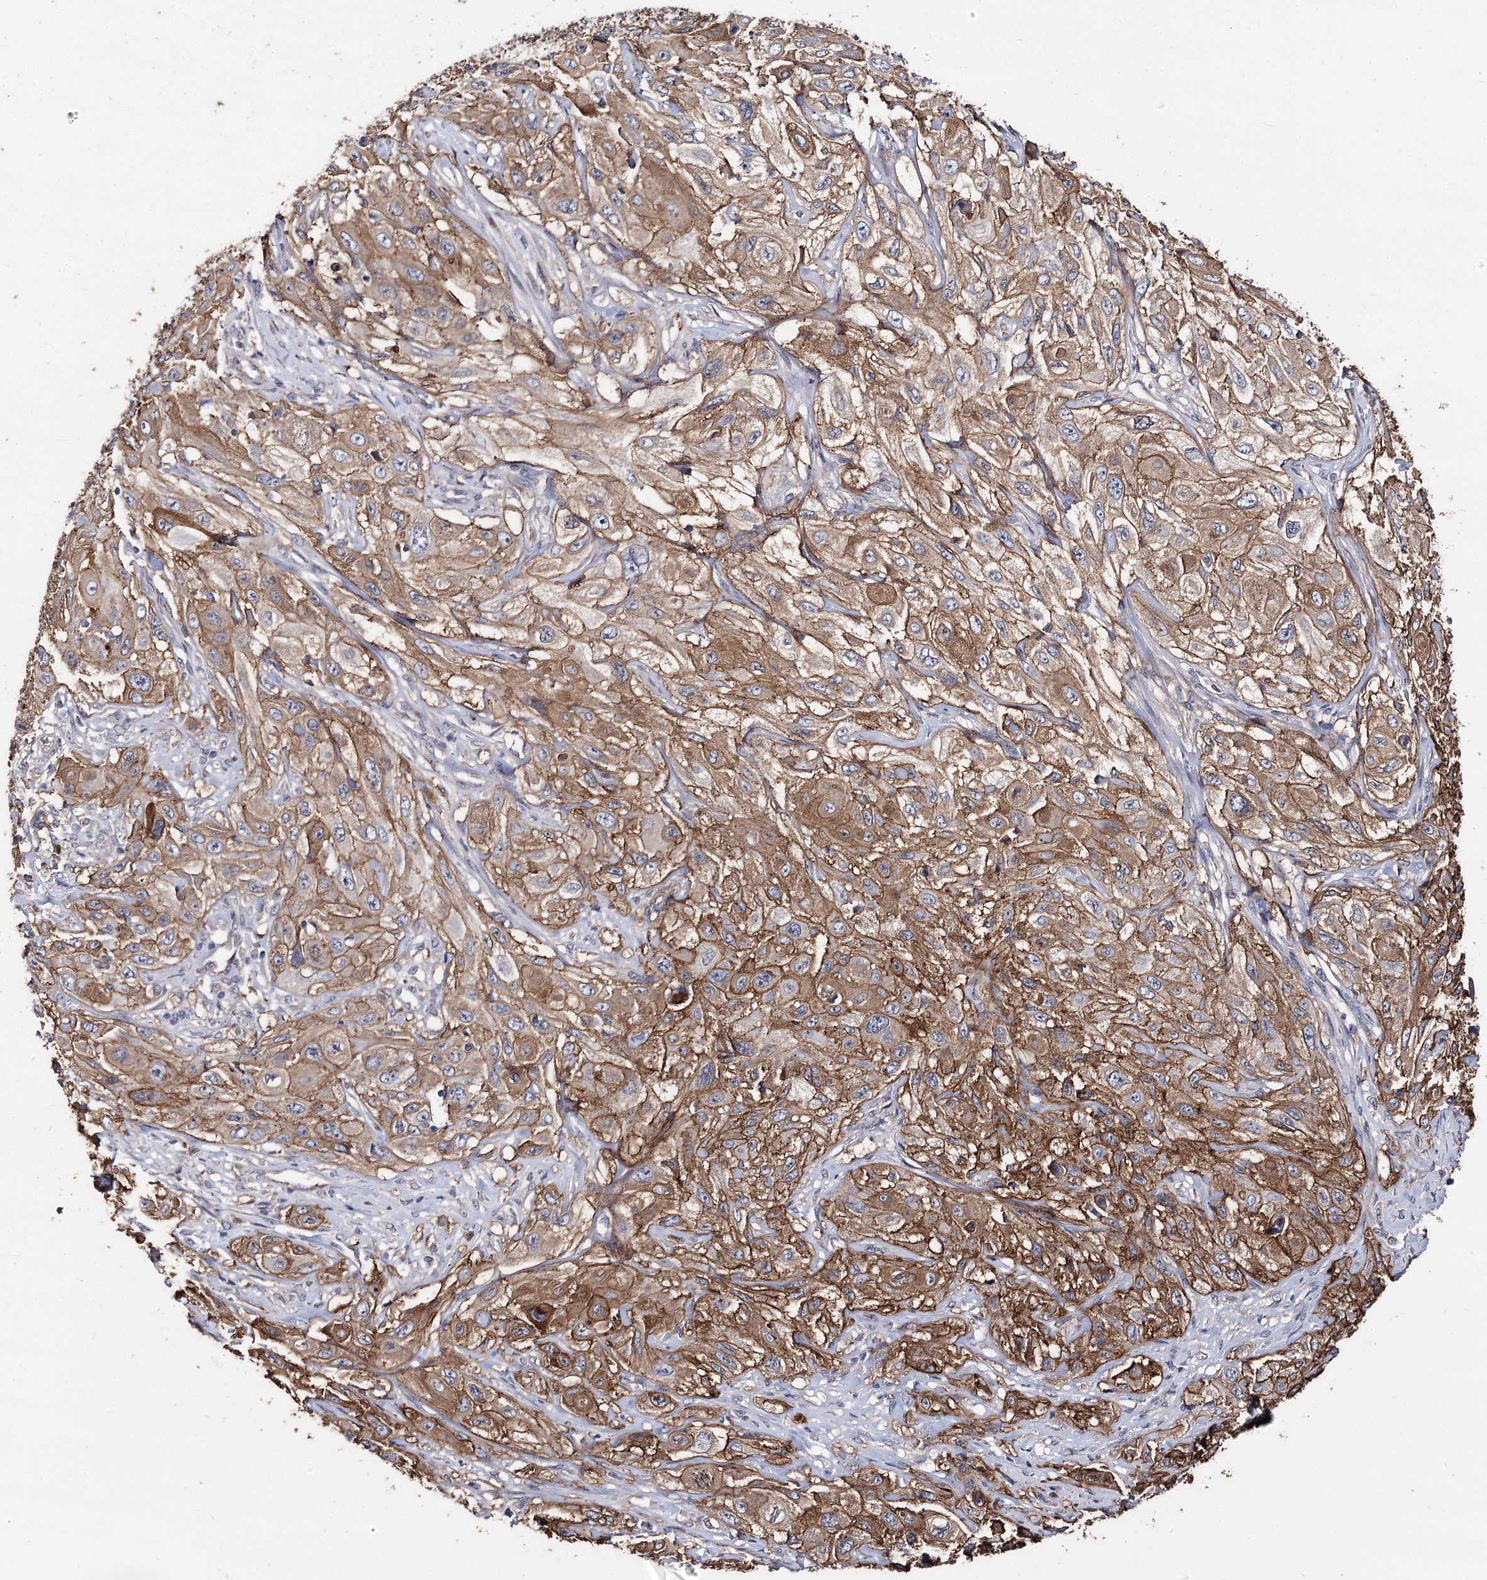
{"staining": {"intensity": "moderate", "quantity": ">75%", "location": "cytoplasmic/membranous"}, "tissue": "cervical cancer", "cell_type": "Tumor cells", "image_type": "cancer", "snomed": [{"axis": "morphology", "description": "Squamous cell carcinoma, NOS"}, {"axis": "topography", "description": "Cervix"}], "caption": "Moderate cytoplasmic/membranous expression for a protein is identified in approximately >75% of tumor cells of squamous cell carcinoma (cervical) using IHC.", "gene": "TMEM218", "patient": {"sex": "female", "age": 42}}